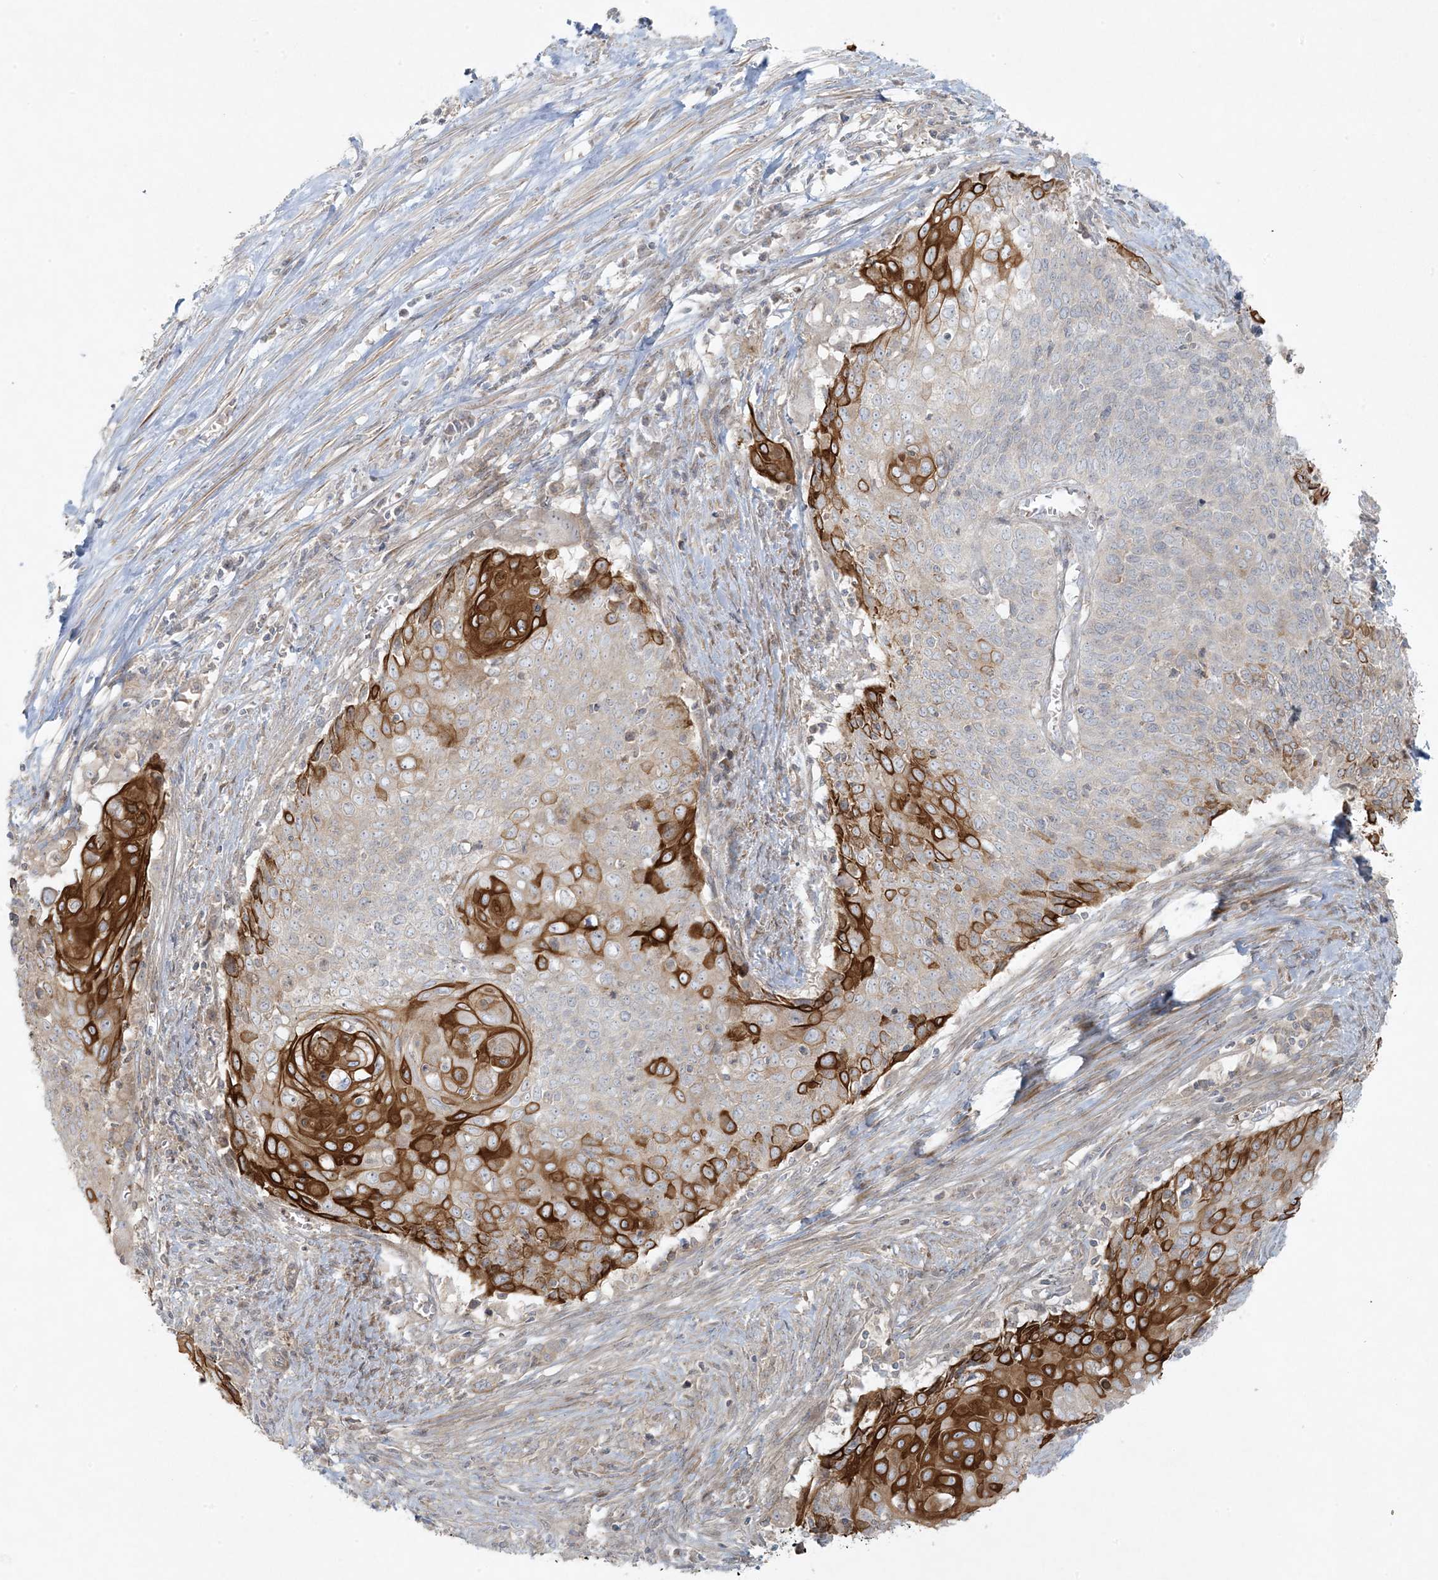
{"staining": {"intensity": "strong", "quantity": "25%-75%", "location": "cytoplasmic/membranous"}, "tissue": "cervical cancer", "cell_type": "Tumor cells", "image_type": "cancer", "snomed": [{"axis": "morphology", "description": "Squamous cell carcinoma, NOS"}, {"axis": "topography", "description": "Cervix"}], "caption": "Squamous cell carcinoma (cervical) stained with a protein marker reveals strong staining in tumor cells.", "gene": "PIK3R4", "patient": {"sex": "female", "age": 39}}